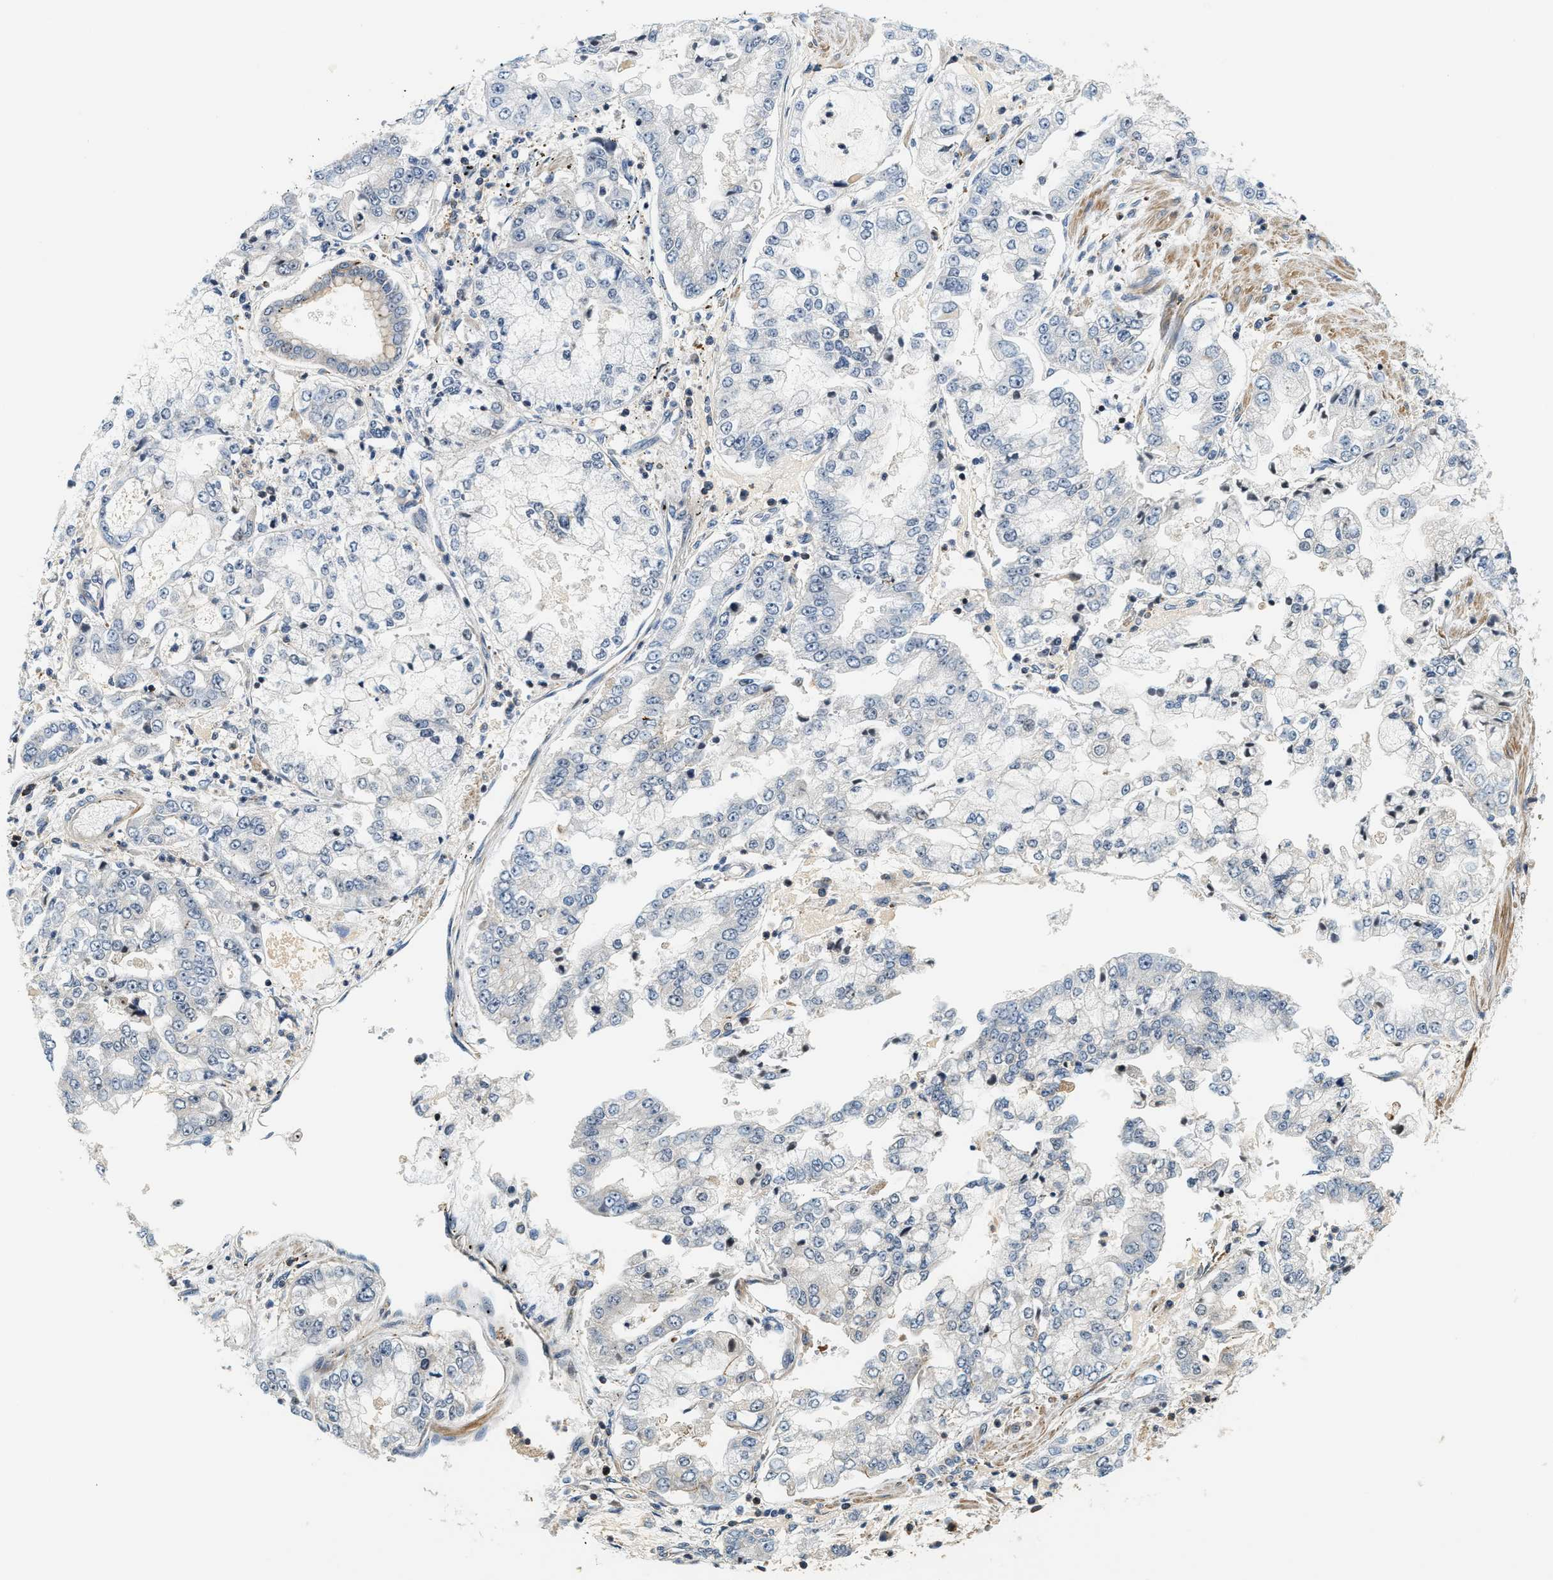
{"staining": {"intensity": "negative", "quantity": "none", "location": "none"}, "tissue": "stomach cancer", "cell_type": "Tumor cells", "image_type": "cancer", "snomed": [{"axis": "morphology", "description": "Adenocarcinoma, NOS"}, {"axis": "topography", "description": "Stomach"}], "caption": "The IHC histopathology image has no significant expression in tumor cells of adenocarcinoma (stomach) tissue.", "gene": "SAMD9", "patient": {"sex": "male", "age": 76}}